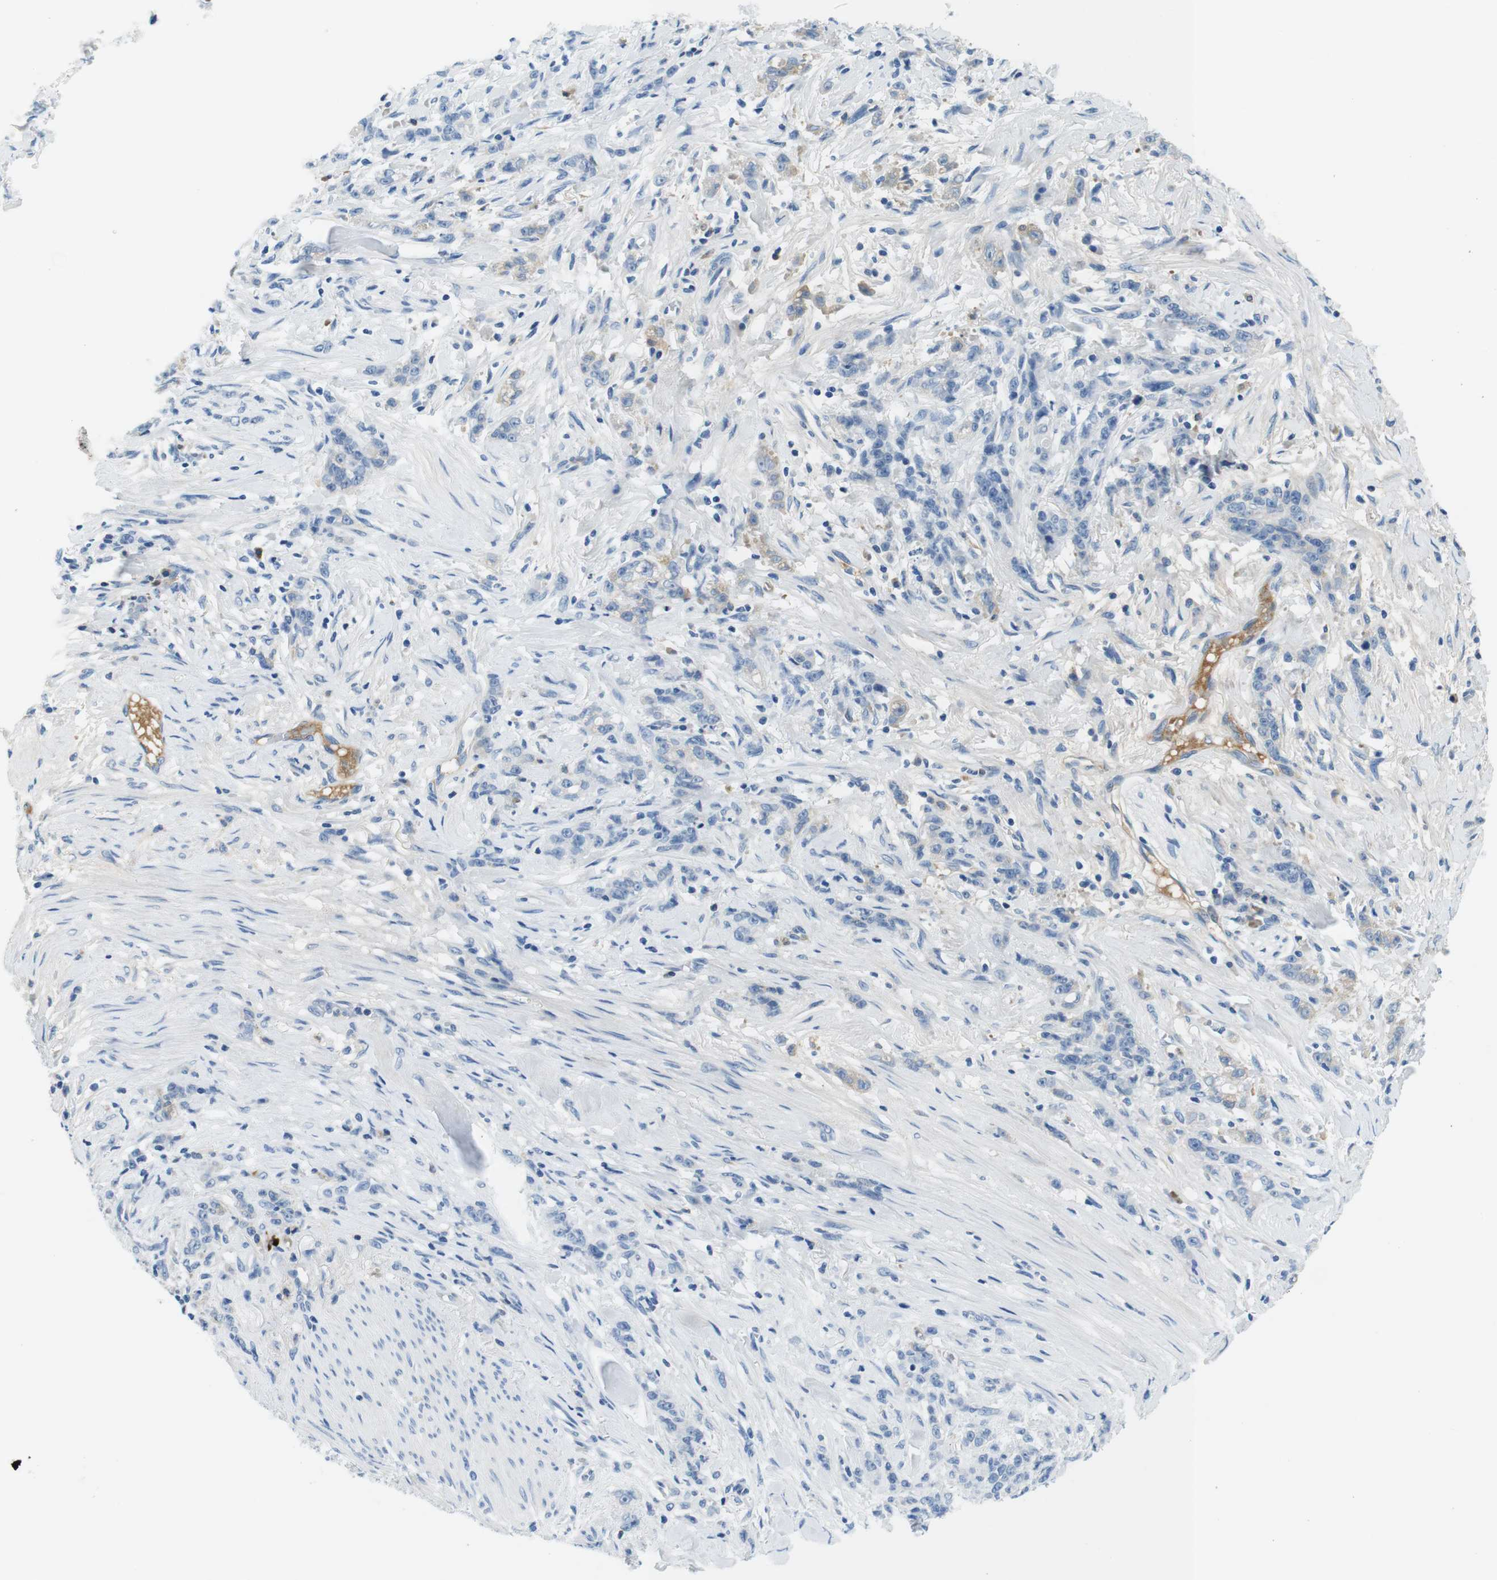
{"staining": {"intensity": "negative", "quantity": "none", "location": "none"}, "tissue": "stomach cancer", "cell_type": "Tumor cells", "image_type": "cancer", "snomed": [{"axis": "morphology", "description": "Adenocarcinoma, NOS"}, {"axis": "topography", "description": "Stomach, lower"}], "caption": "This is a image of IHC staining of stomach cancer (adenocarcinoma), which shows no expression in tumor cells.", "gene": "IGHD", "patient": {"sex": "male", "age": 88}}